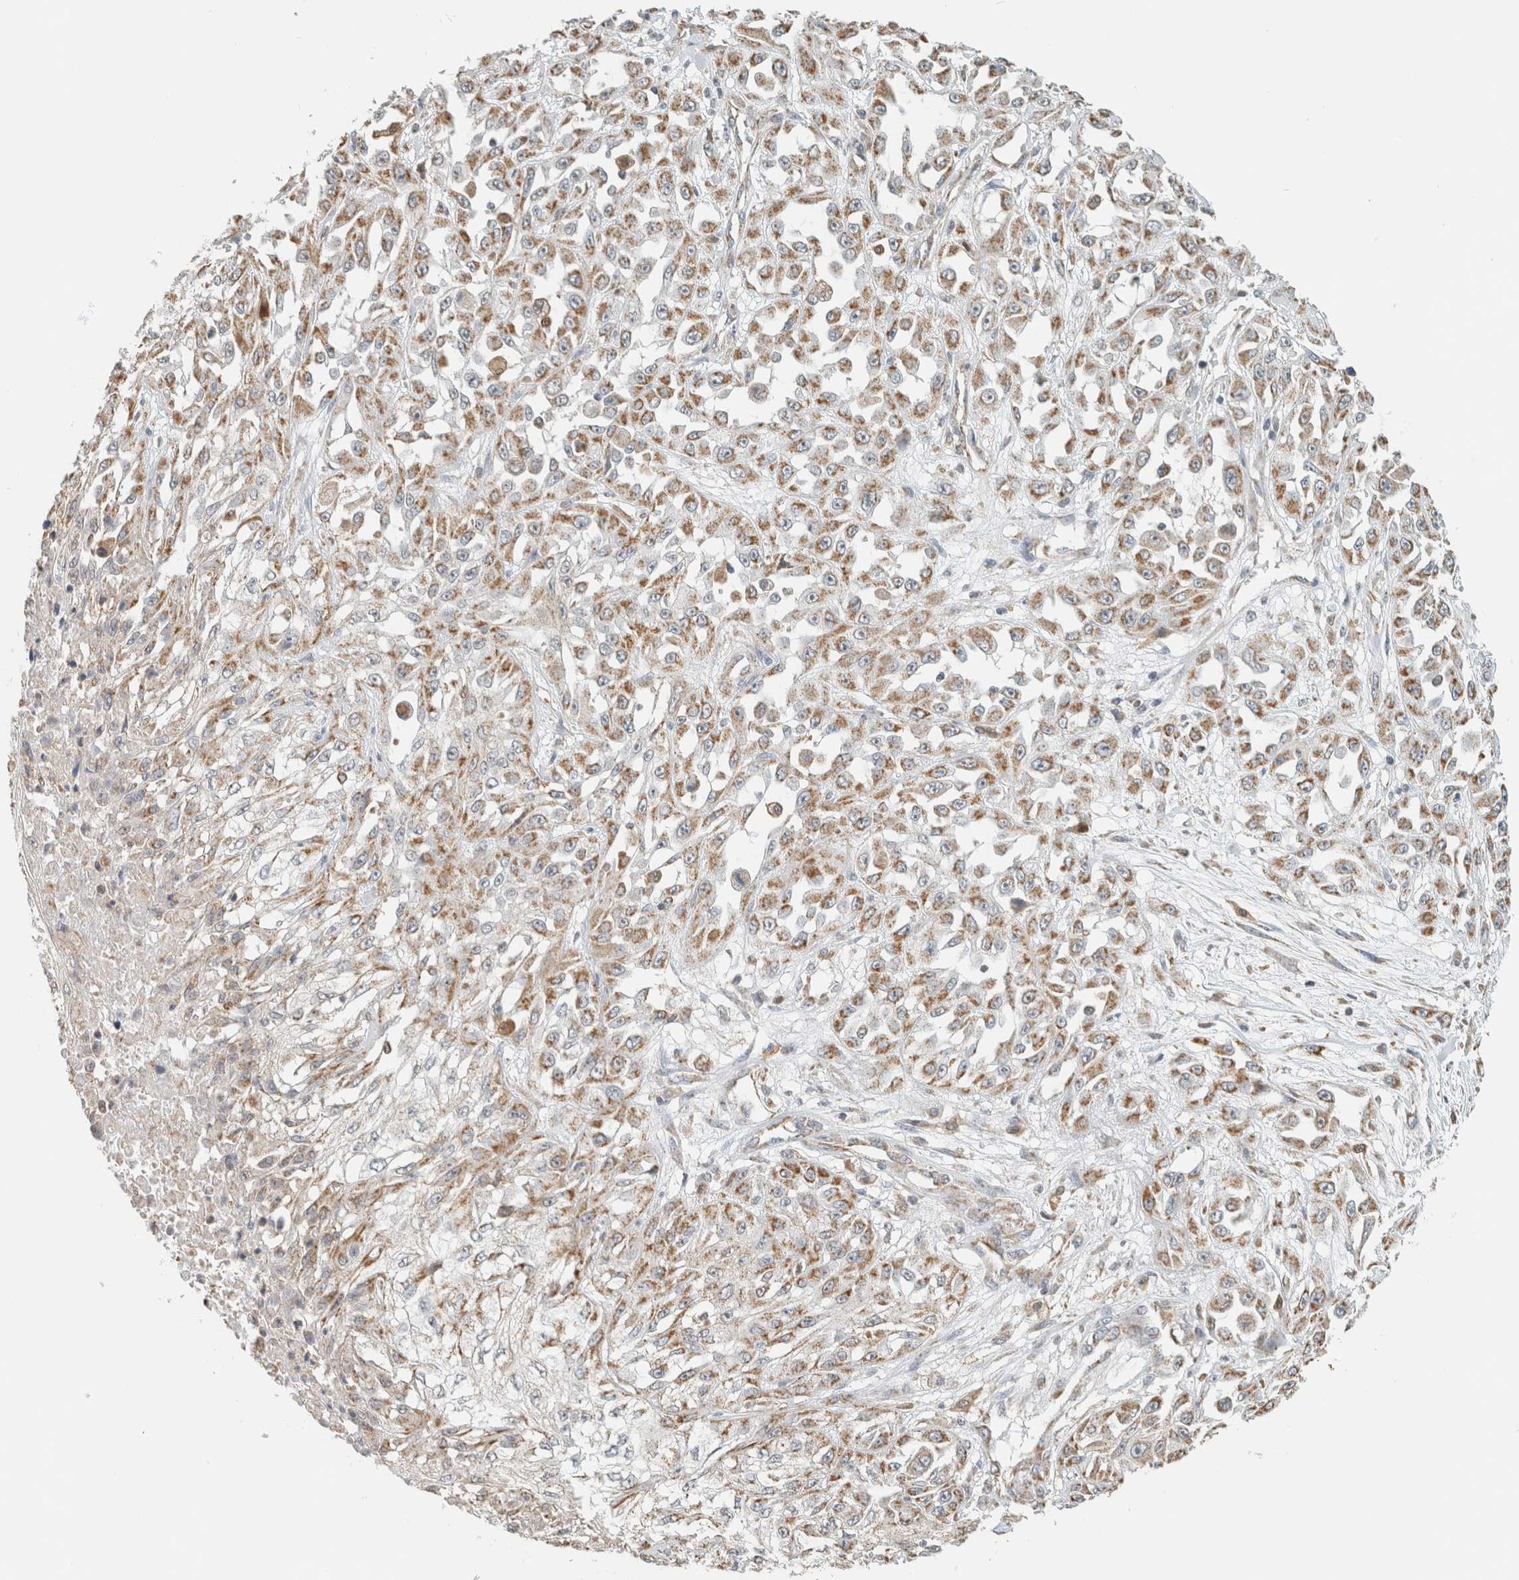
{"staining": {"intensity": "moderate", "quantity": "25%-75%", "location": "cytoplasmic/membranous"}, "tissue": "skin cancer", "cell_type": "Tumor cells", "image_type": "cancer", "snomed": [{"axis": "morphology", "description": "Squamous cell carcinoma, NOS"}, {"axis": "morphology", "description": "Squamous cell carcinoma, metastatic, NOS"}, {"axis": "topography", "description": "Skin"}, {"axis": "topography", "description": "Lymph node"}], "caption": "Tumor cells demonstrate medium levels of moderate cytoplasmic/membranous positivity in approximately 25%-75% of cells in human squamous cell carcinoma (skin).", "gene": "CAPG", "patient": {"sex": "male", "age": 75}}